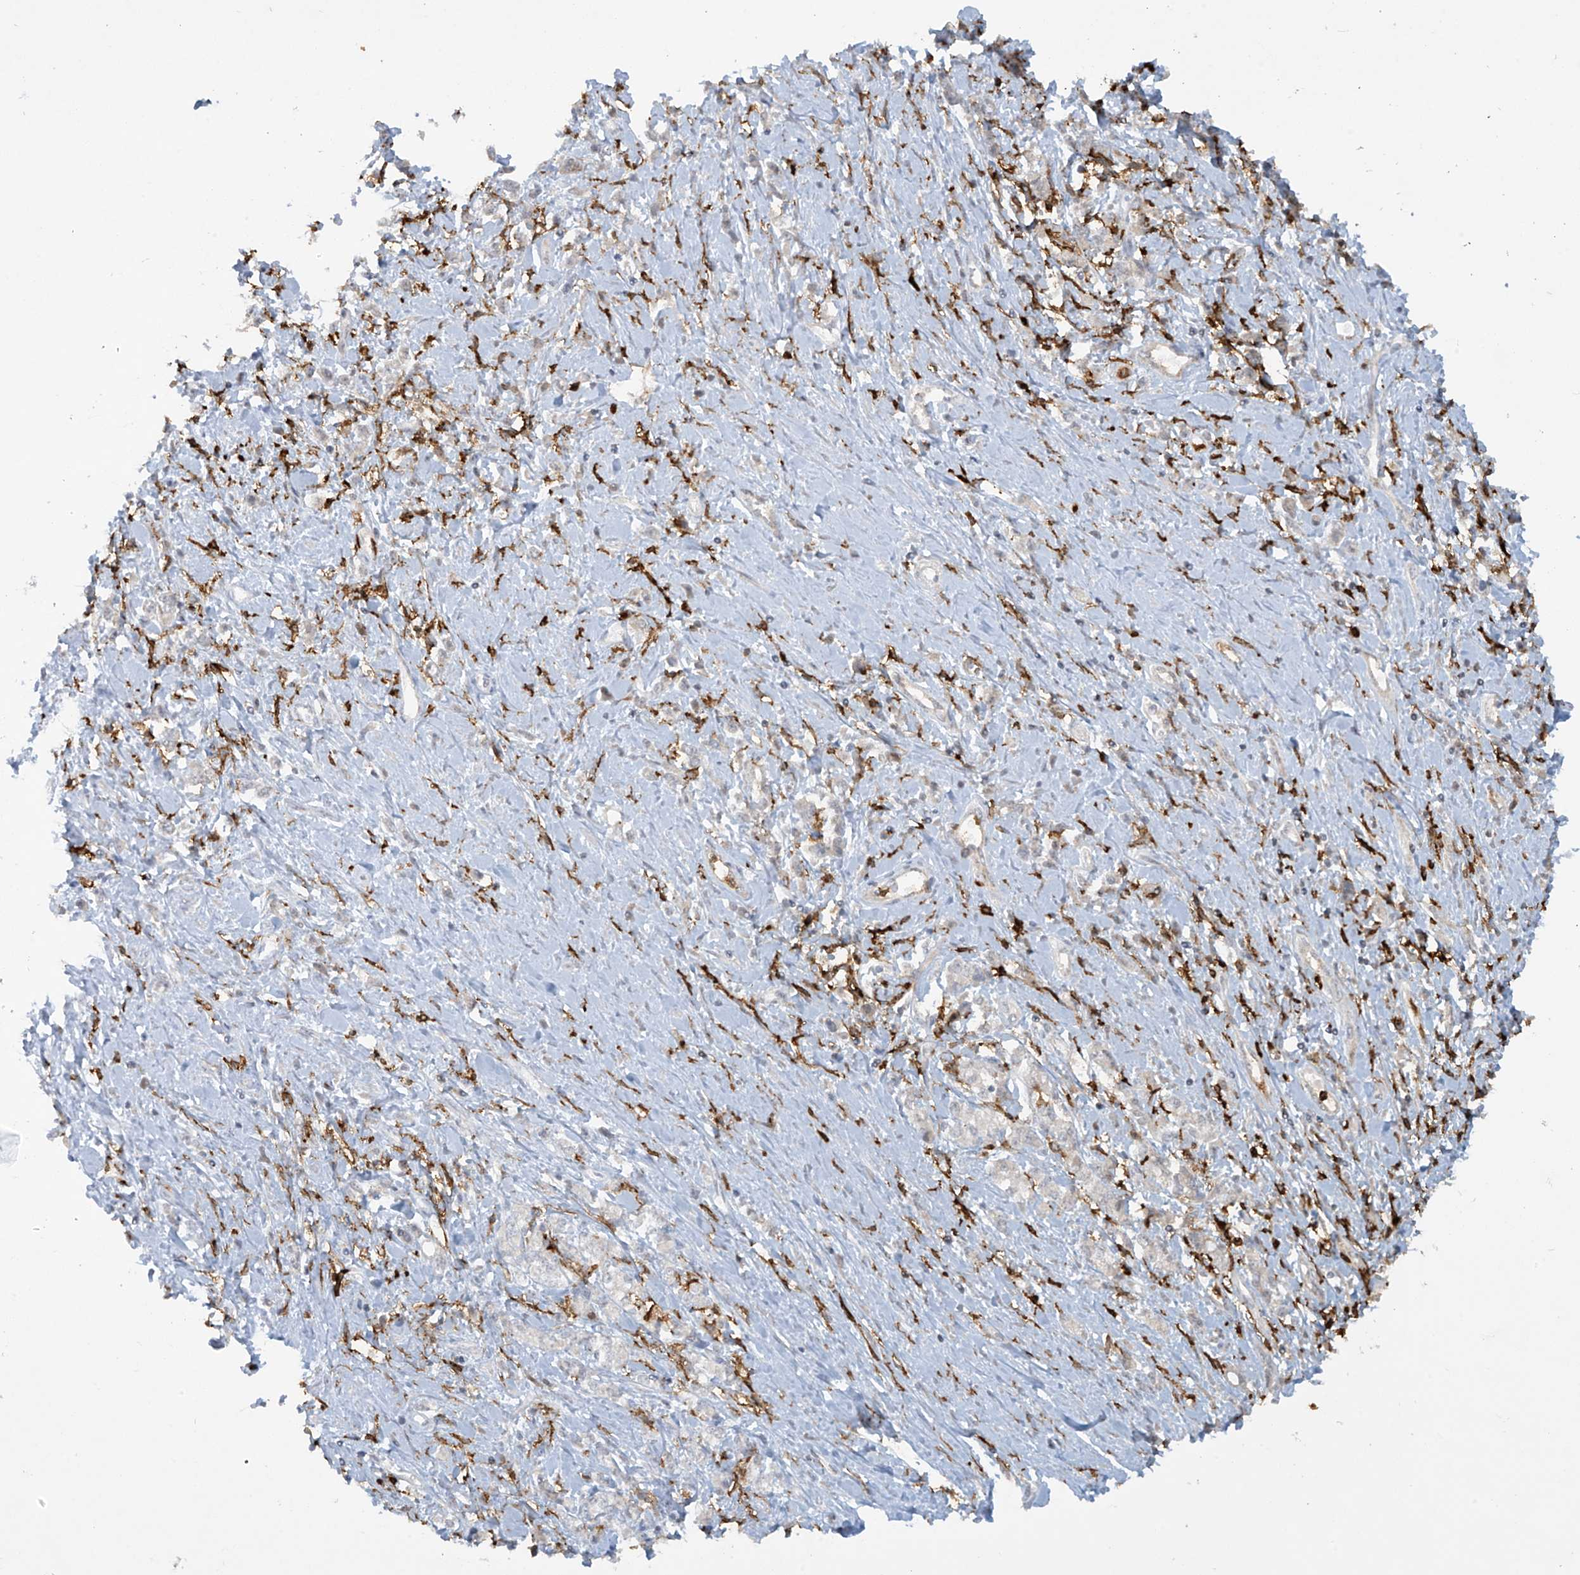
{"staining": {"intensity": "negative", "quantity": "none", "location": "none"}, "tissue": "stomach cancer", "cell_type": "Tumor cells", "image_type": "cancer", "snomed": [{"axis": "morphology", "description": "Adenocarcinoma, NOS"}, {"axis": "topography", "description": "Stomach"}], "caption": "Tumor cells are negative for protein expression in human stomach cancer (adenocarcinoma).", "gene": "FCGR3A", "patient": {"sex": "female", "age": 76}}